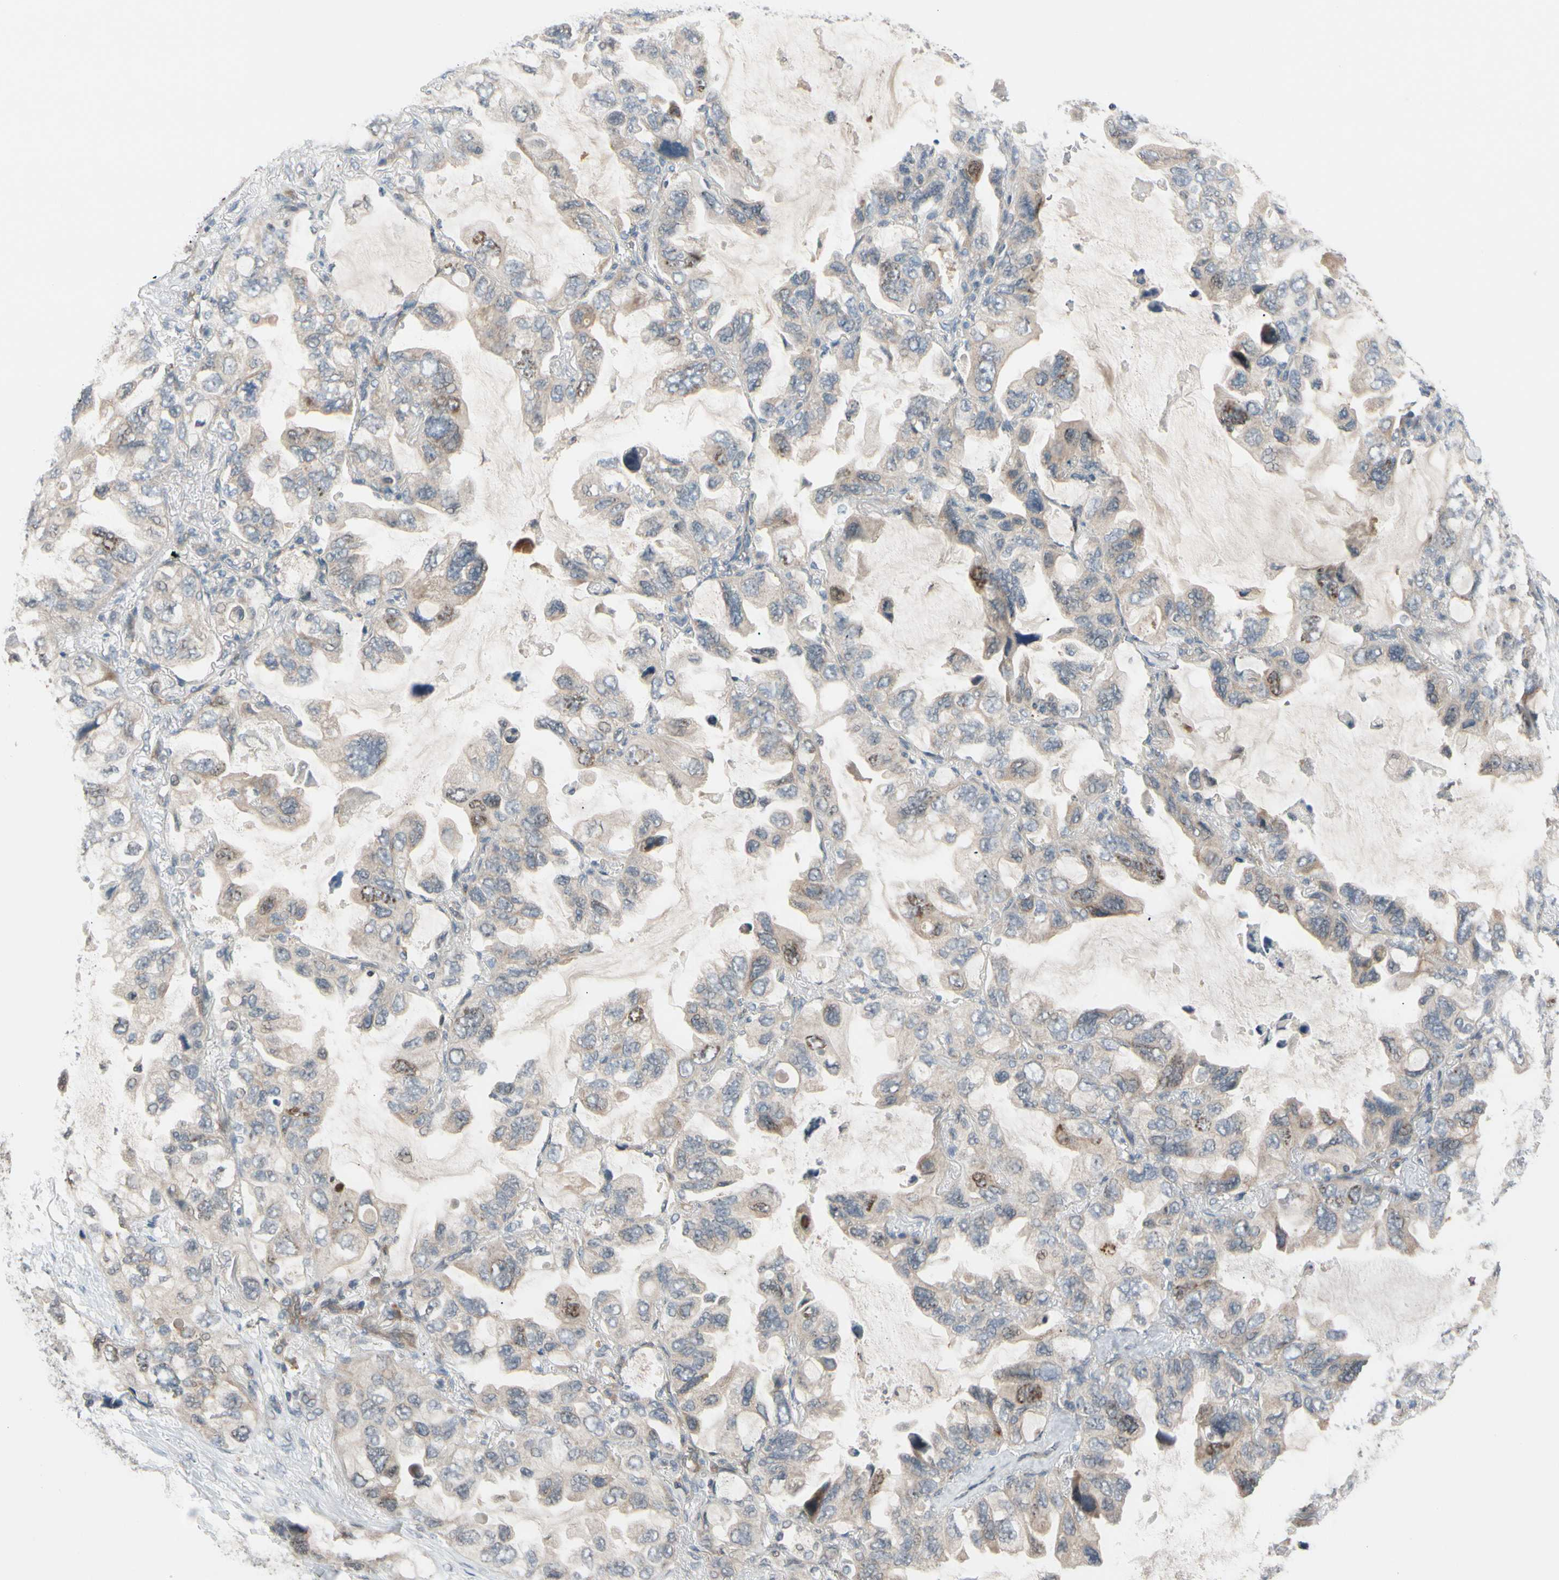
{"staining": {"intensity": "weak", "quantity": "25%-75%", "location": "cytoplasmic/membranous"}, "tissue": "lung cancer", "cell_type": "Tumor cells", "image_type": "cancer", "snomed": [{"axis": "morphology", "description": "Squamous cell carcinoma, NOS"}, {"axis": "topography", "description": "Lung"}], "caption": "This is a micrograph of IHC staining of lung cancer, which shows weak expression in the cytoplasmic/membranous of tumor cells.", "gene": "FGF10", "patient": {"sex": "female", "age": 73}}